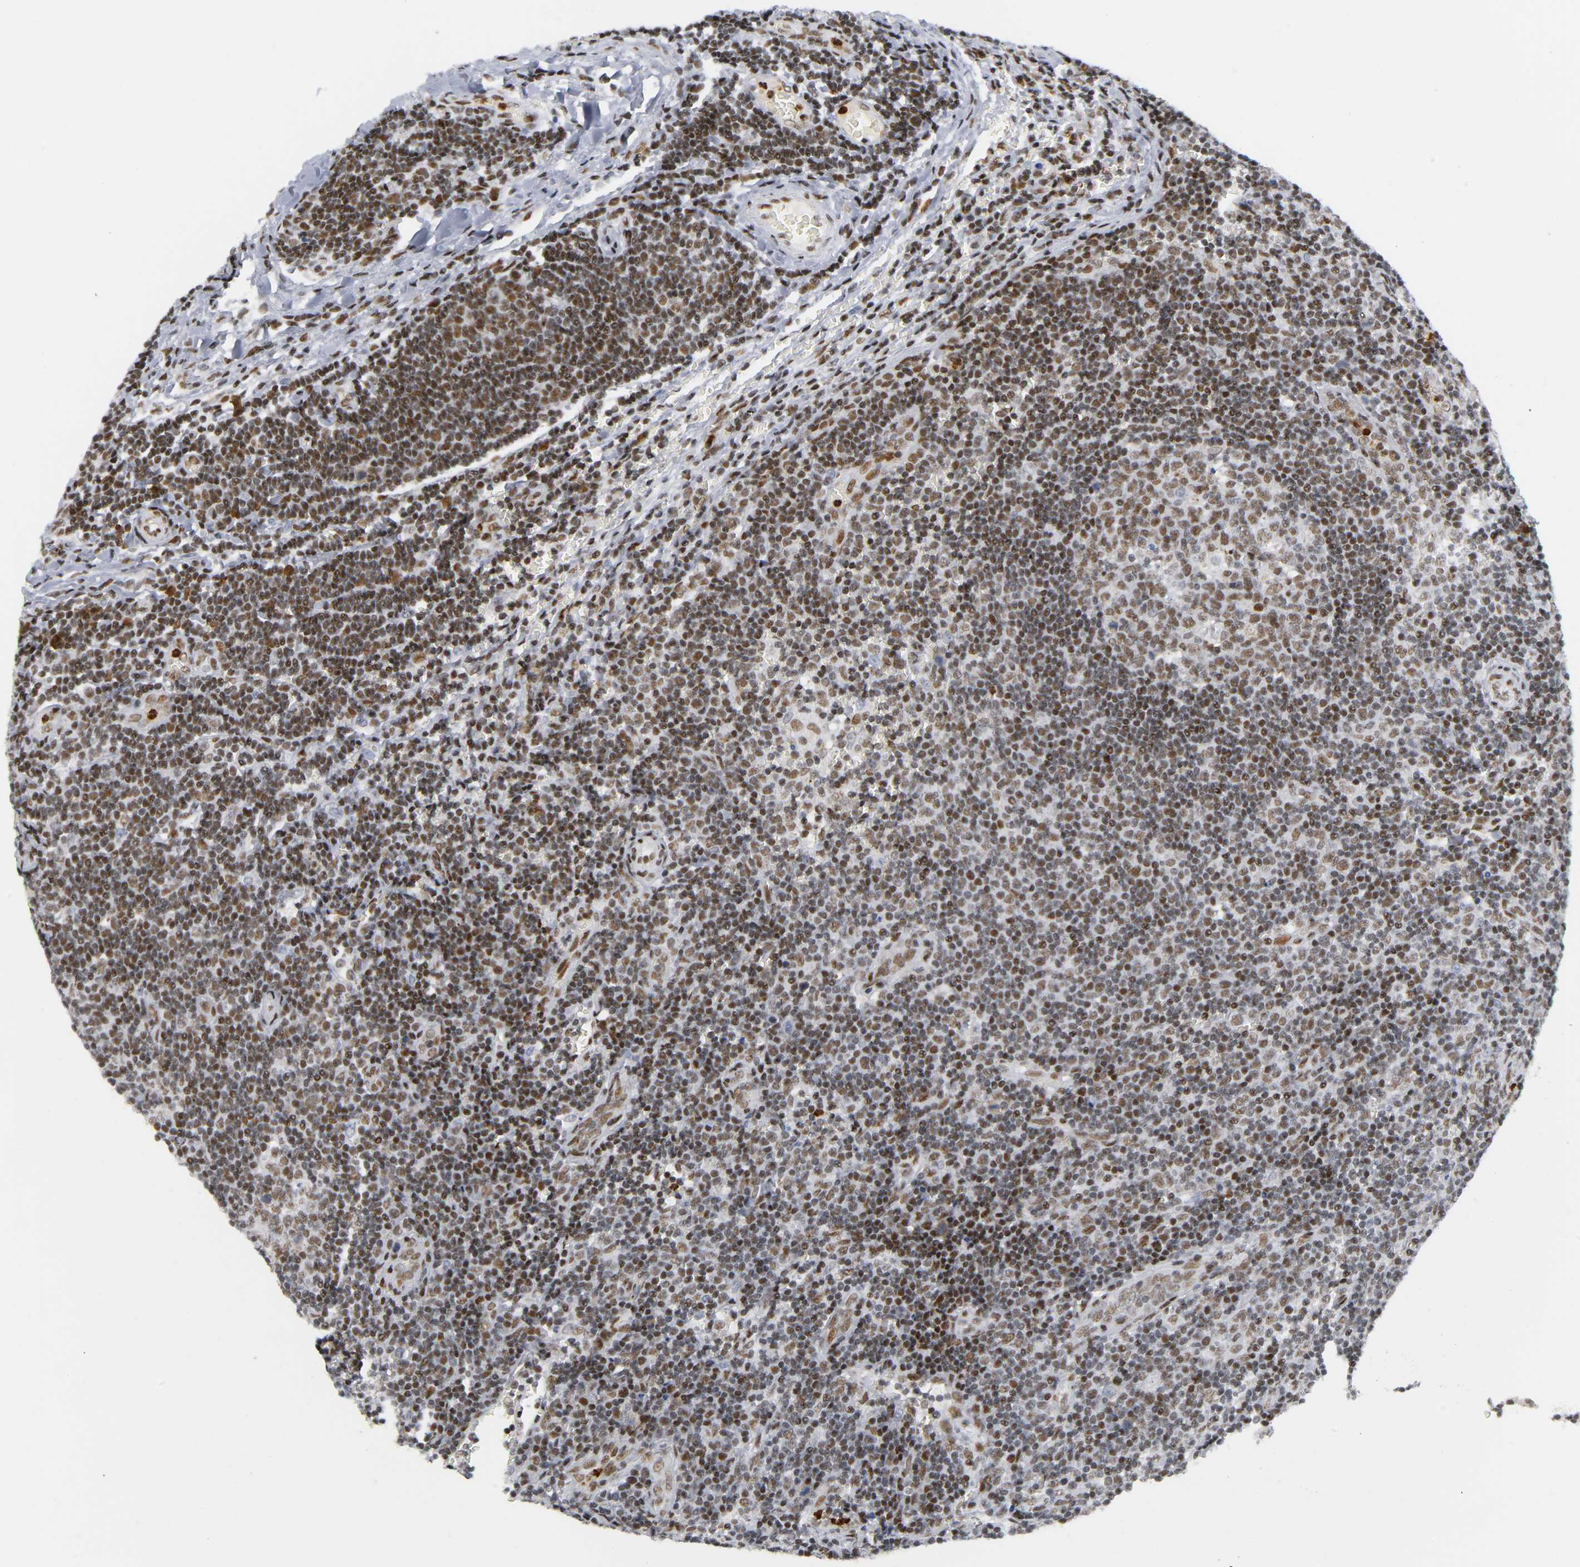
{"staining": {"intensity": "strong", "quantity": ">75%", "location": "nuclear"}, "tissue": "lymph node", "cell_type": "Germinal center cells", "image_type": "normal", "snomed": [{"axis": "morphology", "description": "Normal tissue, NOS"}, {"axis": "topography", "description": "Lymph node"}, {"axis": "topography", "description": "Salivary gland"}], "caption": "IHC of unremarkable human lymph node displays high levels of strong nuclear positivity in approximately >75% of germinal center cells. Using DAB (3,3'-diaminobenzidine) (brown) and hematoxylin (blue) stains, captured at high magnification using brightfield microscopy.", "gene": "CREBBP", "patient": {"sex": "male", "age": 8}}